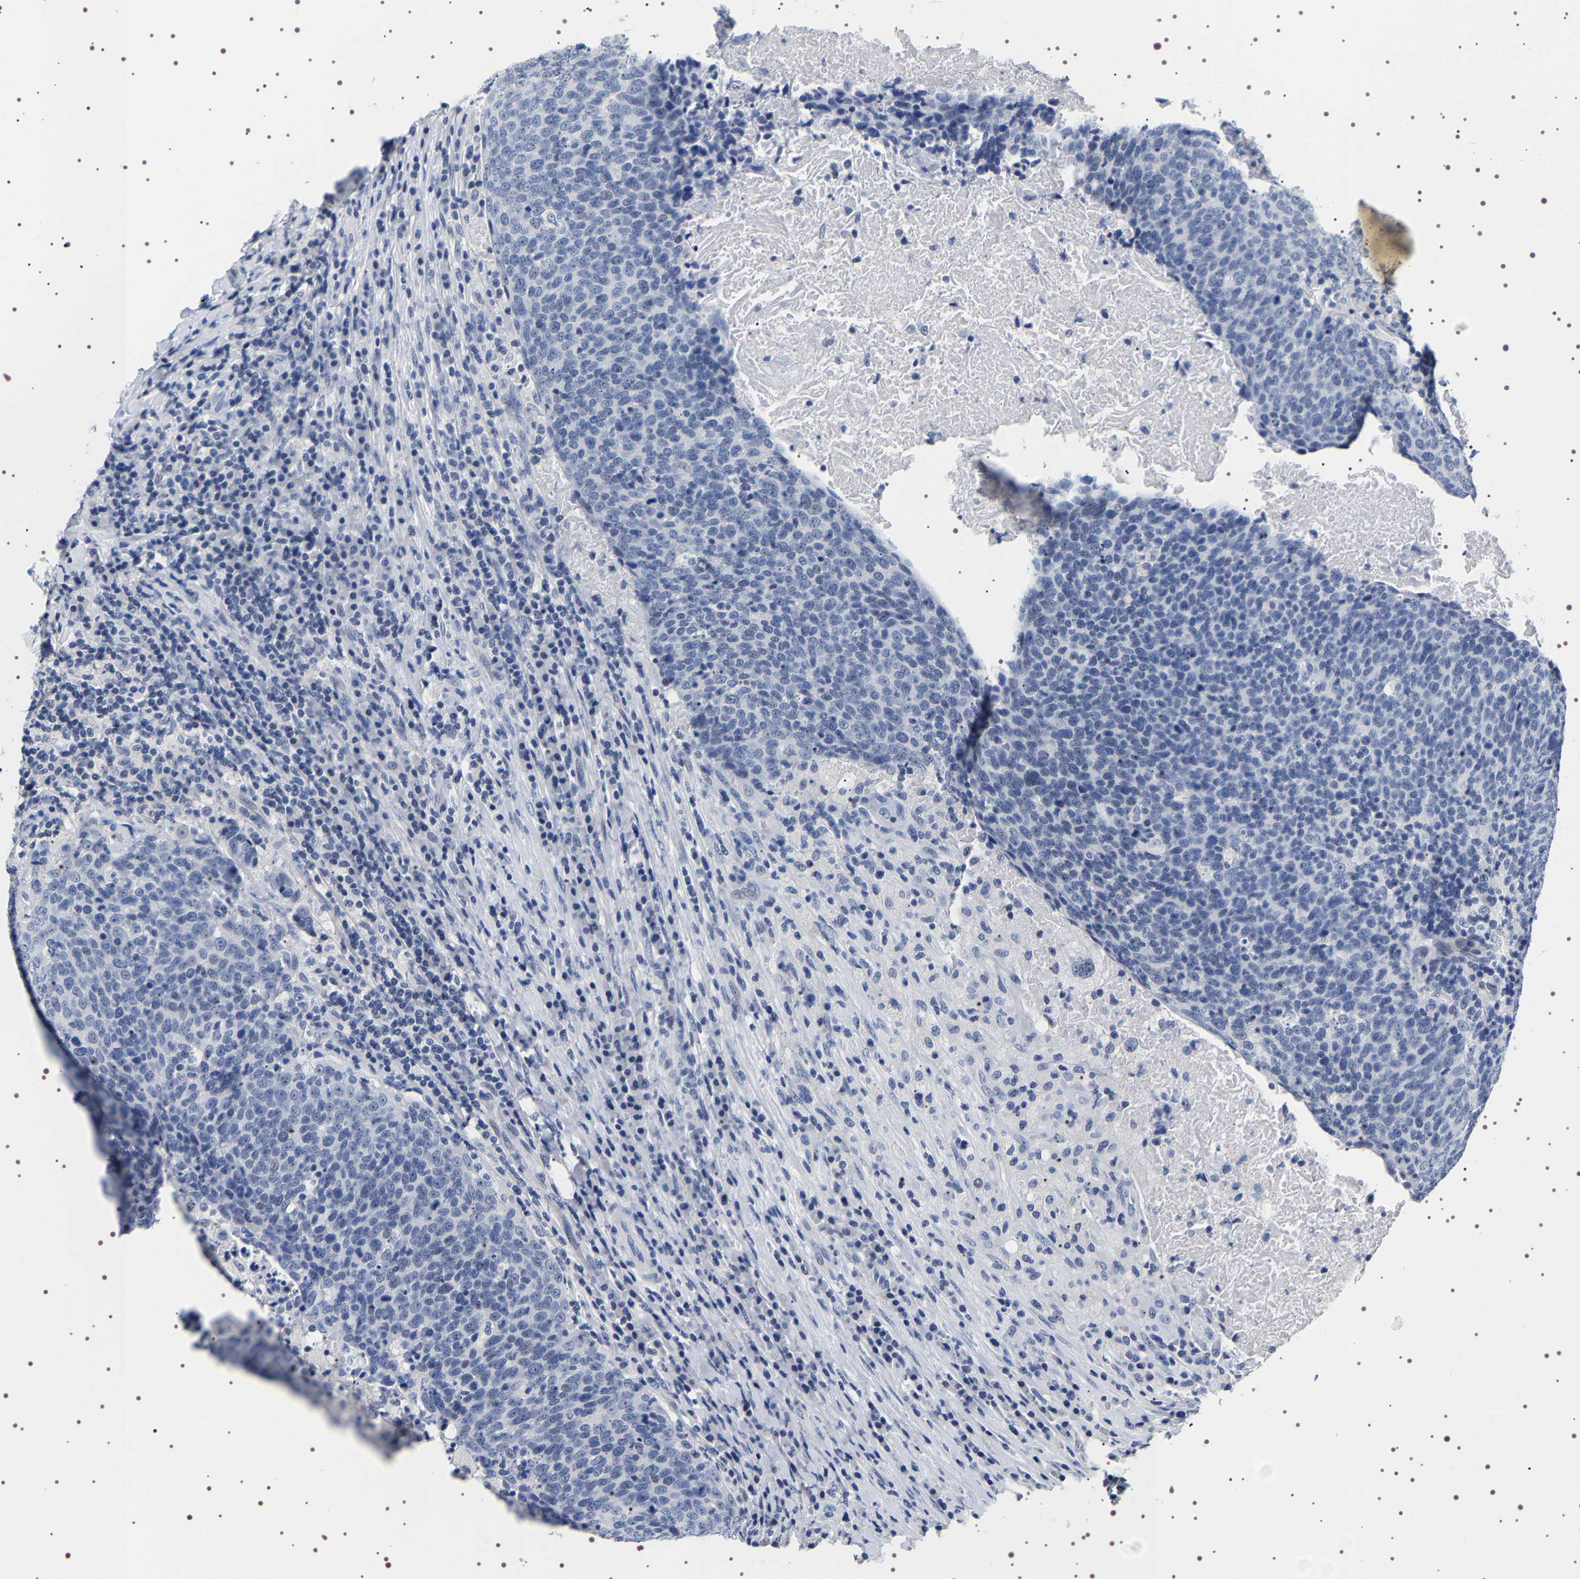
{"staining": {"intensity": "negative", "quantity": "none", "location": "none"}, "tissue": "head and neck cancer", "cell_type": "Tumor cells", "image_type": "cancer", "snomed": [{"axis": "morphology", "description": "Squamous cell carcinoma, NOS"}, {"axis": "morphology", "description": "Squamous cell carcinoma, metastatic, NOS"}, {"axis": "topography", "description": "Lymph node"}, {"axis": "topography", "description": "Head-Neck"}], "caption": "Protein analysis of head and neck metastatic squamous cell carcinoma reveals no significant expression in tumor cells.", "gene": "UBQLN3", "patient": {"sex": "male", "age": 62}}